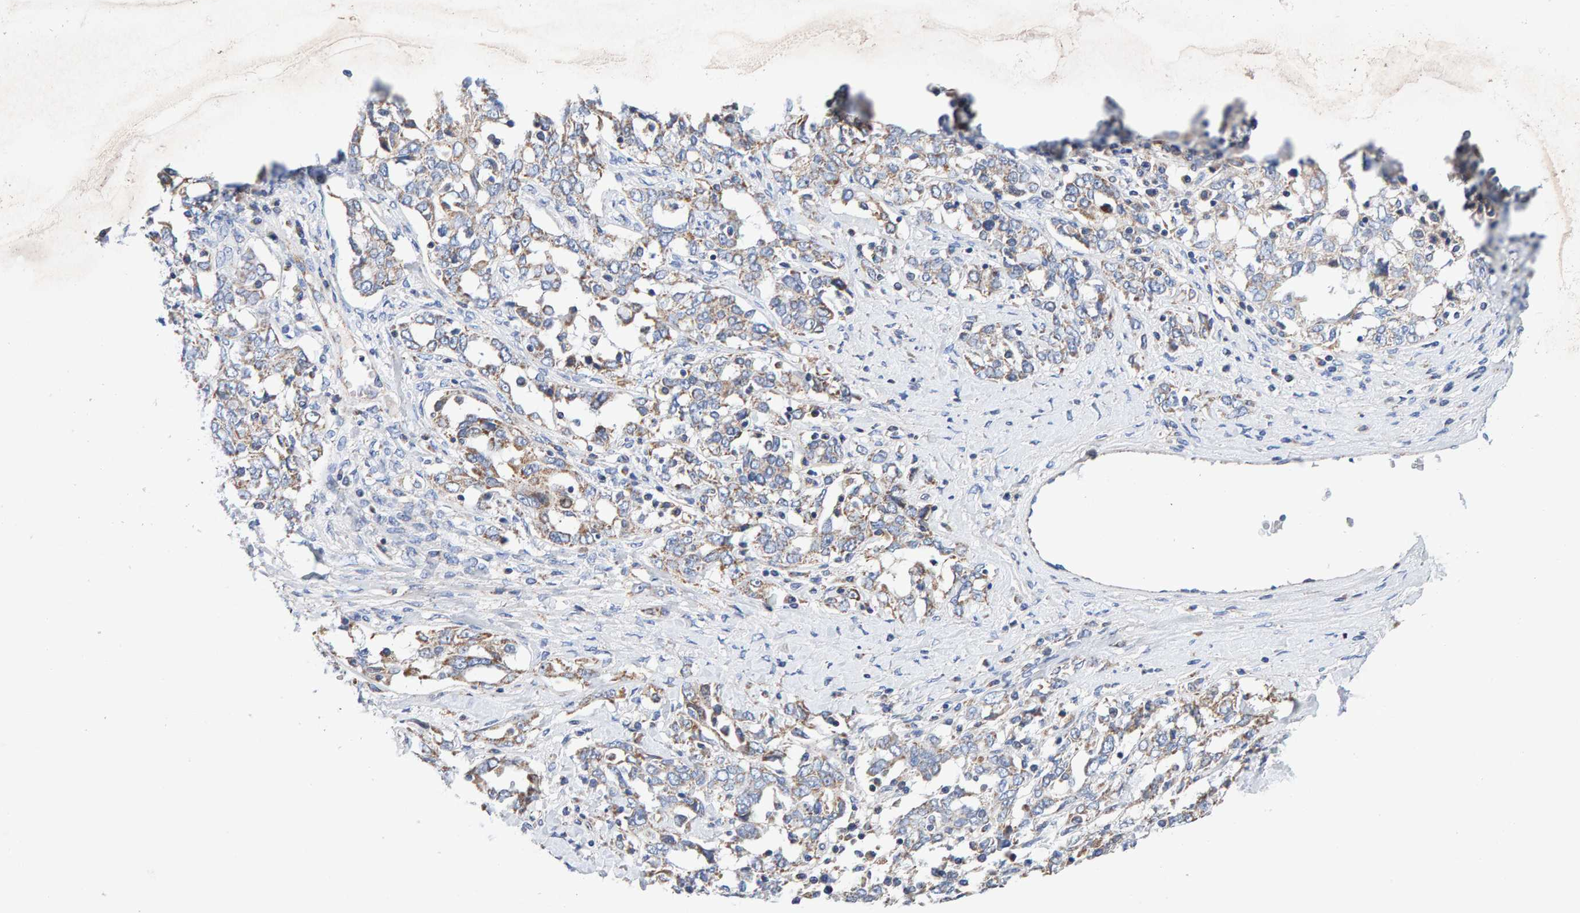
{"staining": {"intensity": "weak", "quantity": "<25%", "location": "cytoplasmic/membranous"}, "tissue": "ovarian cancer", "cell_type": "Tumor cells", "image_type": "cancer", "snomed": [{"axis": "morphology", "description": "Carcinoma, endometroid"}, {"axis": "topography", "description": "Ovary"}], "caption": "Ovarian cancer (endometroid carcinoma) was stained to show a protein in brown. There is no significant positivity in tumor cells.", "gene": "EFR3A", "patient": {"sex": "female", "age": 62}}